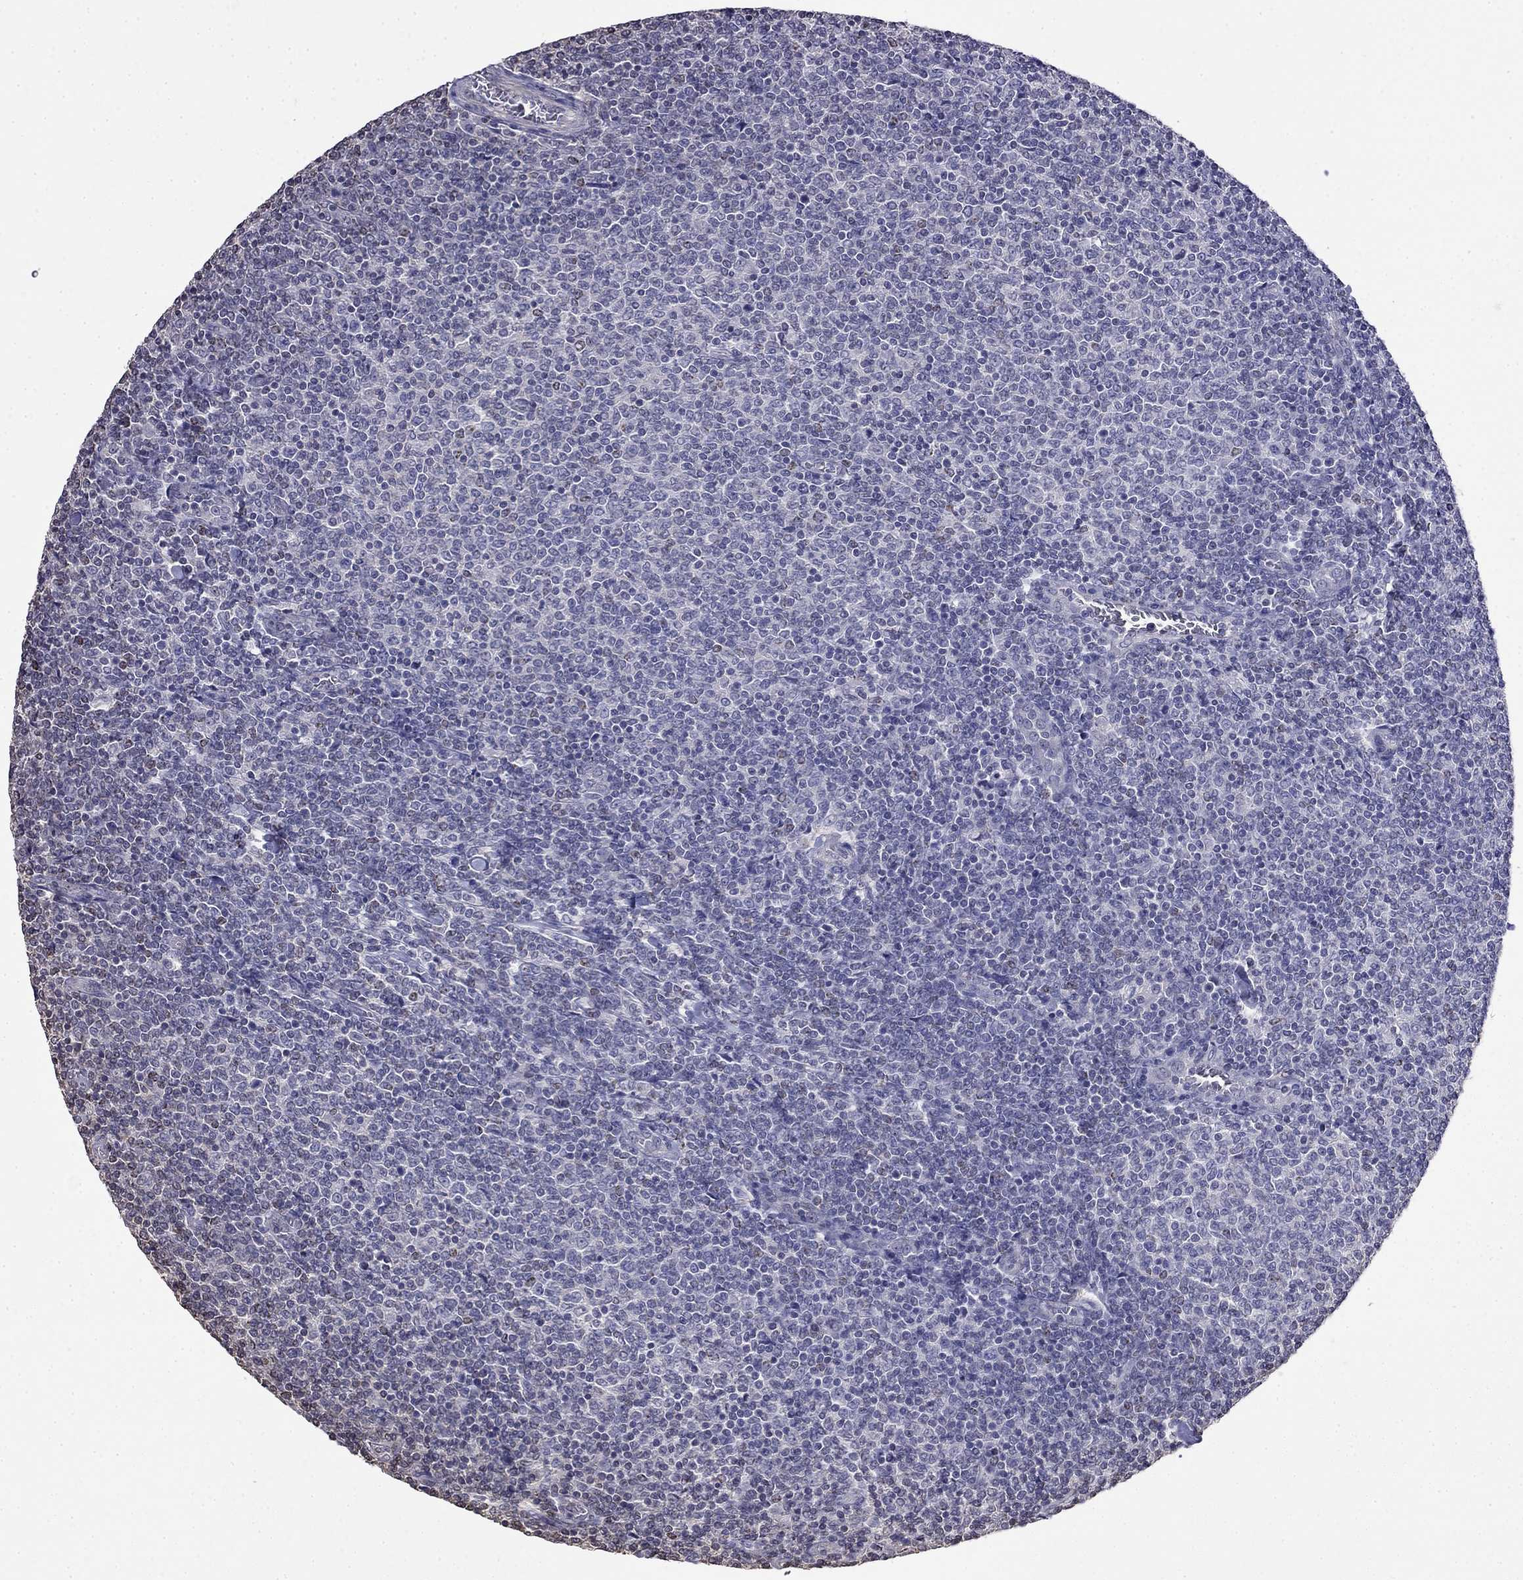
{"staining": {"intensity": "negative", "quantity": "none", "location": "none"}, "tissue": "lymphoma", "cell_type": "Tumor cells", "image_type": "cancer", "snomed": [{"axis": "morphology", "description": "Malignant lymphoma, non-Hodgkin's type, Low grade"}, {"axis": "topography", "description": "Lymph node"}], "caption": "The histopathology image exhibits no staining of tumor cells in lymphoma.", "gene": "GUCA1B", "patient": {"sex": "male", "age": 52}}